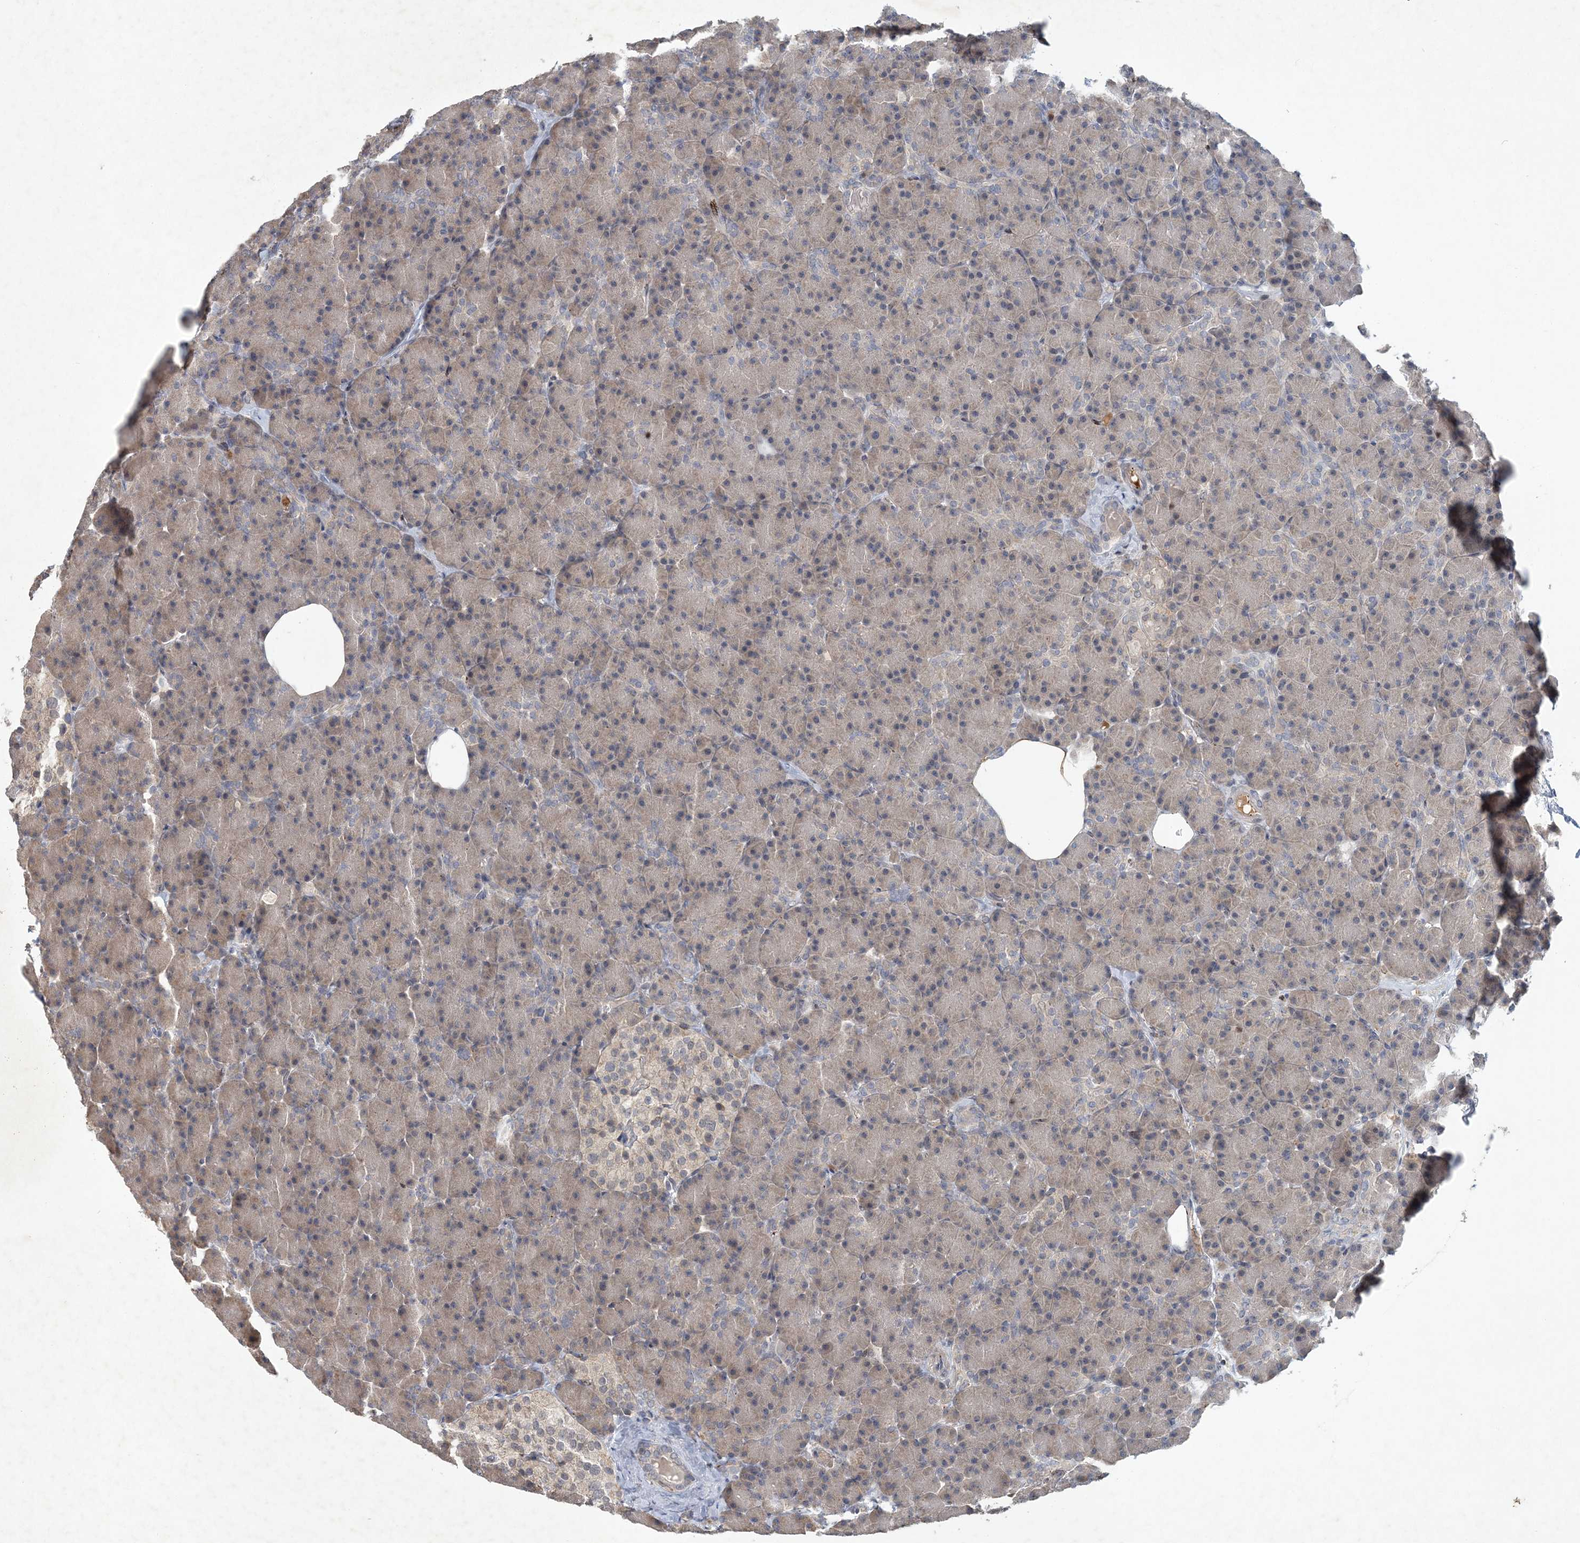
{"staining": {"intensity": "weak", "quantity": ">75%", "location": "cytoplasmic/membranous"}, "tissue": "pancreas", "cell_type": "Exocrine glandular cells", "image_type": "normal", "snomed": [{"axis": "morphology", "description": "Normal tissue, NOS"}, {"axis": "topography", "description": "Pancreas"}], "caption": "Human pancreas stained for a protein (brown) exhibits weak cytoplasmic/membranous positive expression in about >75% of exocrine glandular cells.", "gene": "RNF25", "patient": {"sex": "female", "age": 43}}